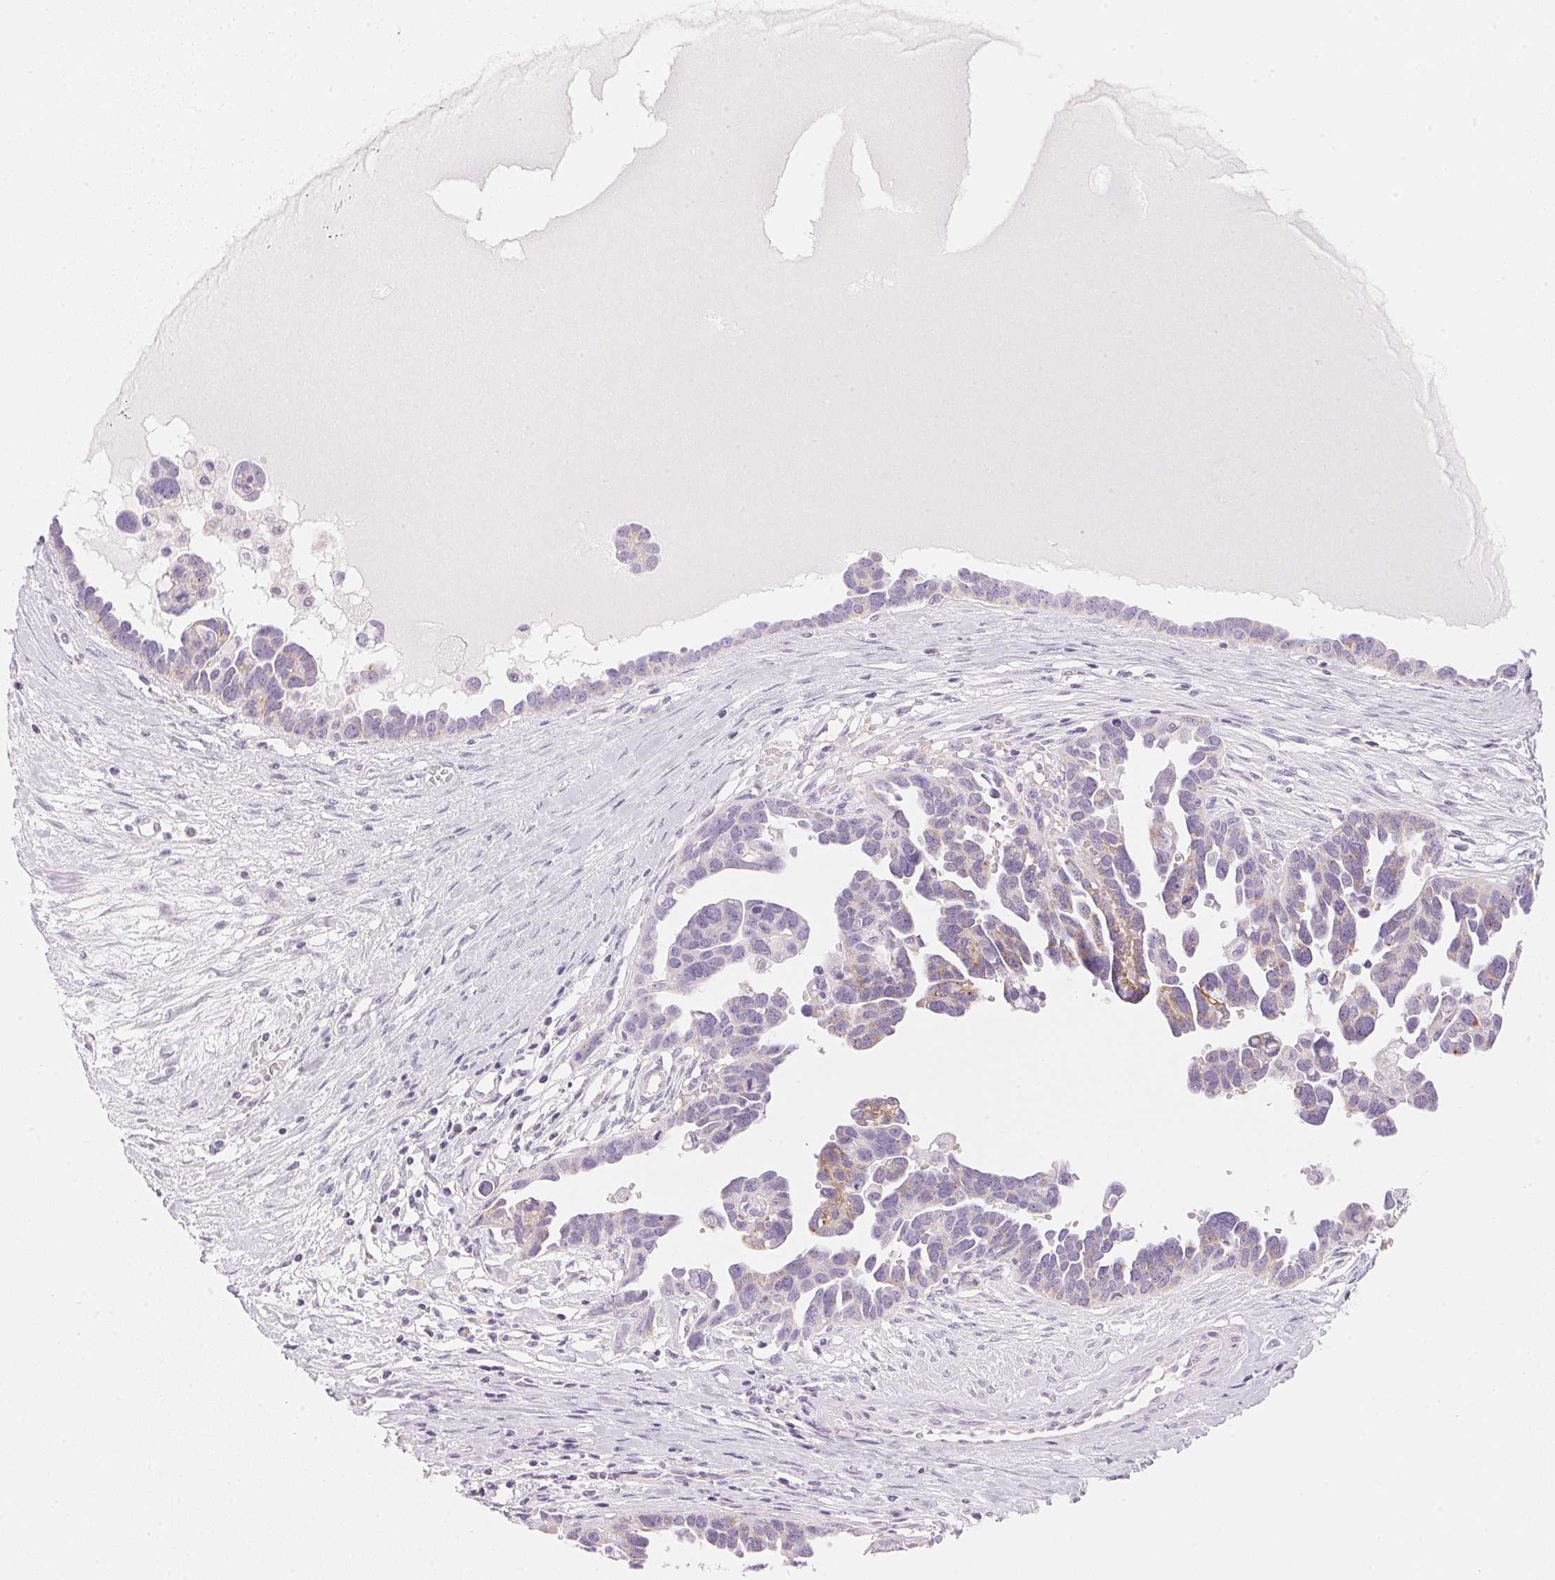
{"staining": {"intensity": "weak", "quantity": "<25%", "location": "cytoplasmic/membranous"}, "tissue": "ovarian cancer", "cell_type": "Tumor cells", "image_type": "cancer", "snomed": [{"axis": "morphology", "description": "Cystadenocarcinoma, serous, NOS"}, {"axis": "topography", "description": "Ovary"}], "caption": "Human serous cystadenocarcinoma (ovarian) stained for a protein using immunohistochemistry (IHC) displays no expression in tumor cells.", "gene": "HOXB13", "patient": {"sex": "female", "age": 54}}